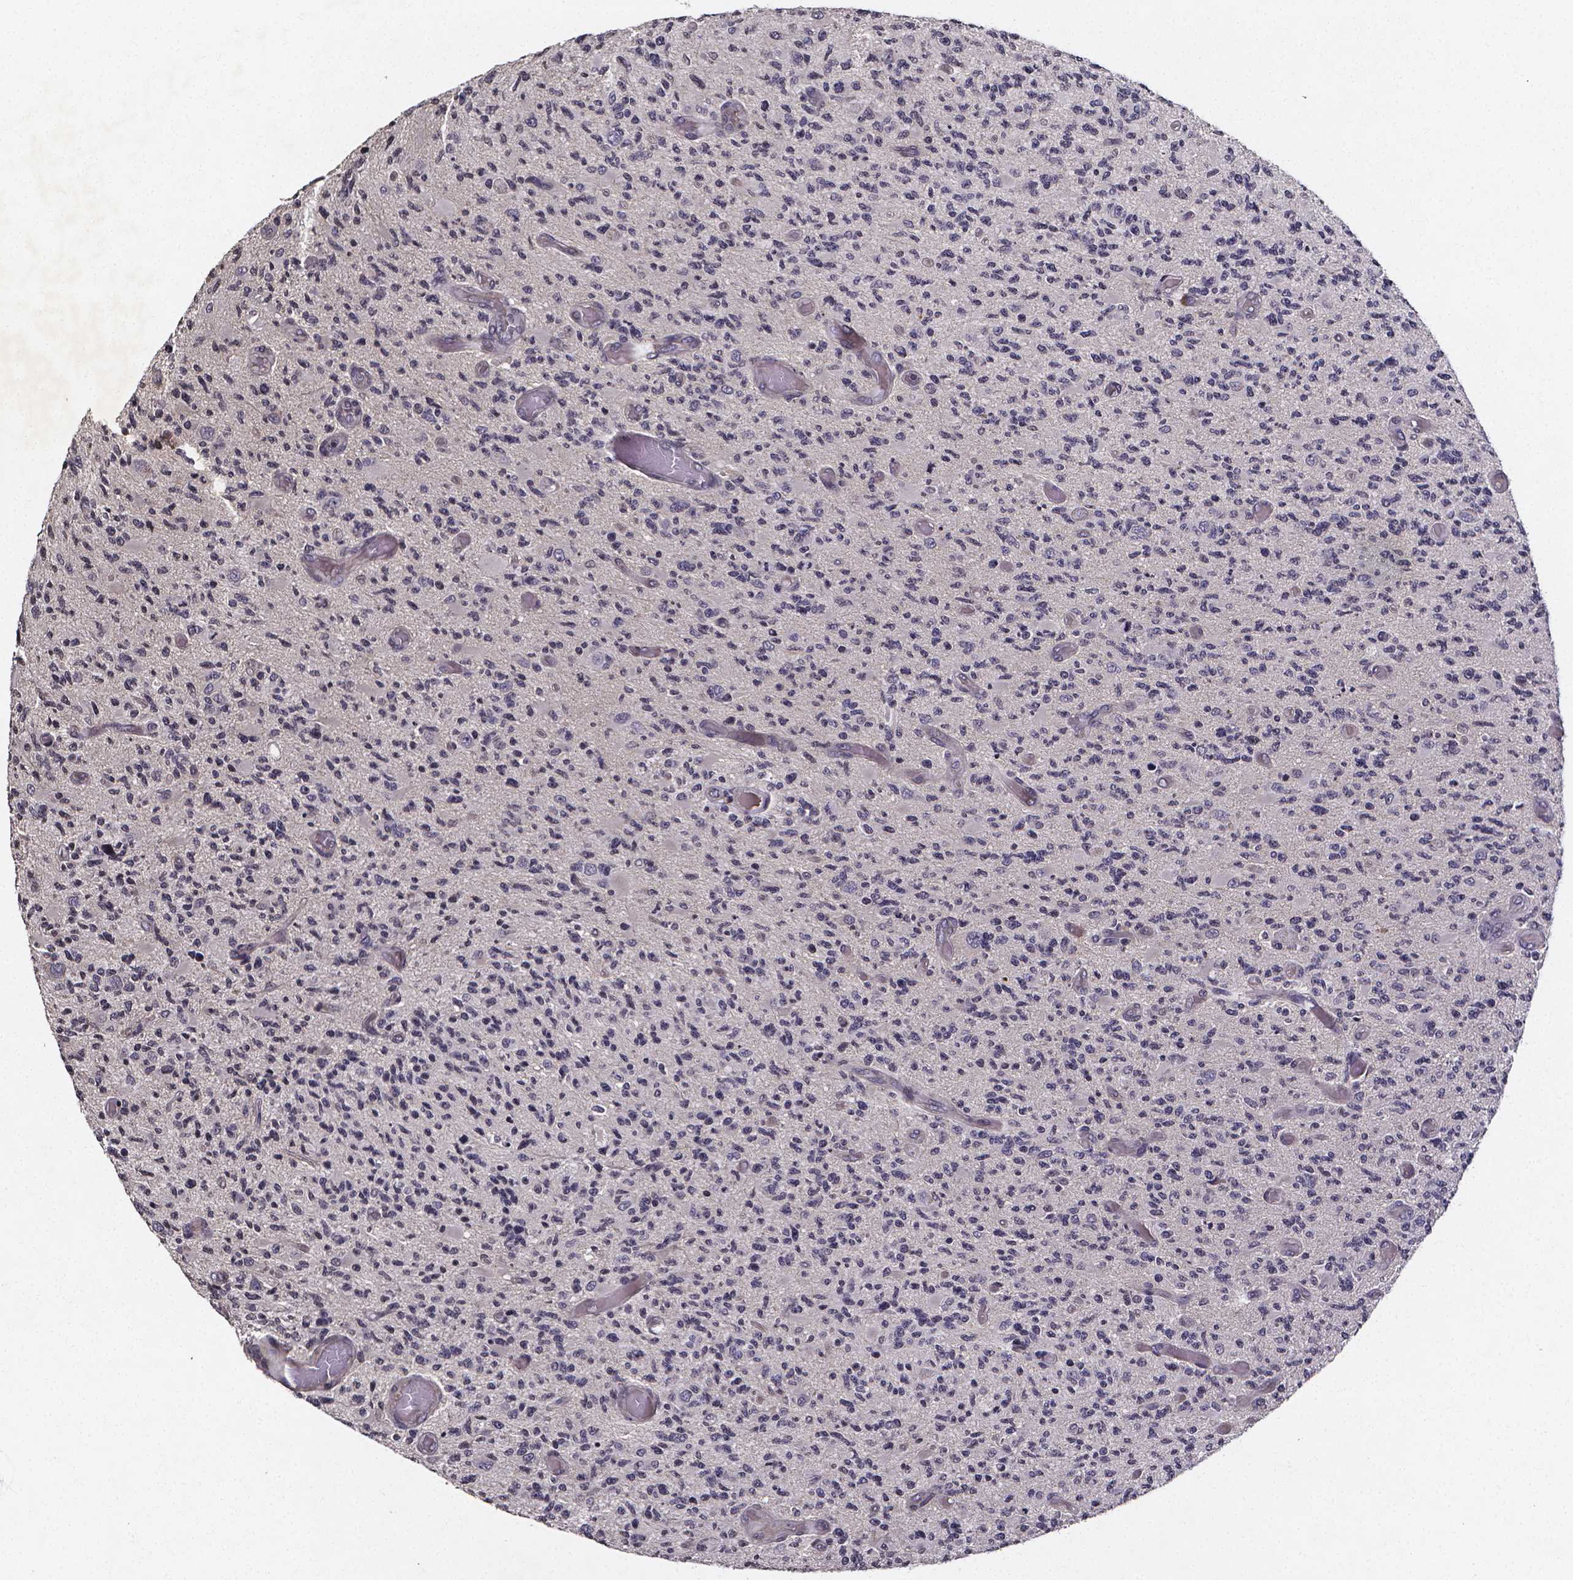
{"staining": {"intensity": "negative", "quantity": "none", "location": "none"}, "tissue": "glioma", "cell_type": "Tumor cells", "image_type": "cancer", "snomed": [{"axis": "morphology", "description": "Glioma, malignant, High grade"}, {"axis": "topography", "description": "Brain"}], "caption": "The immunohistochemistry (IHC) photomicrograph has no significant expression in tumor cells of high-grade glioma (malignant) tissue.", "gene": "TP73", "patient": {"sex": "female", "age": 63}}